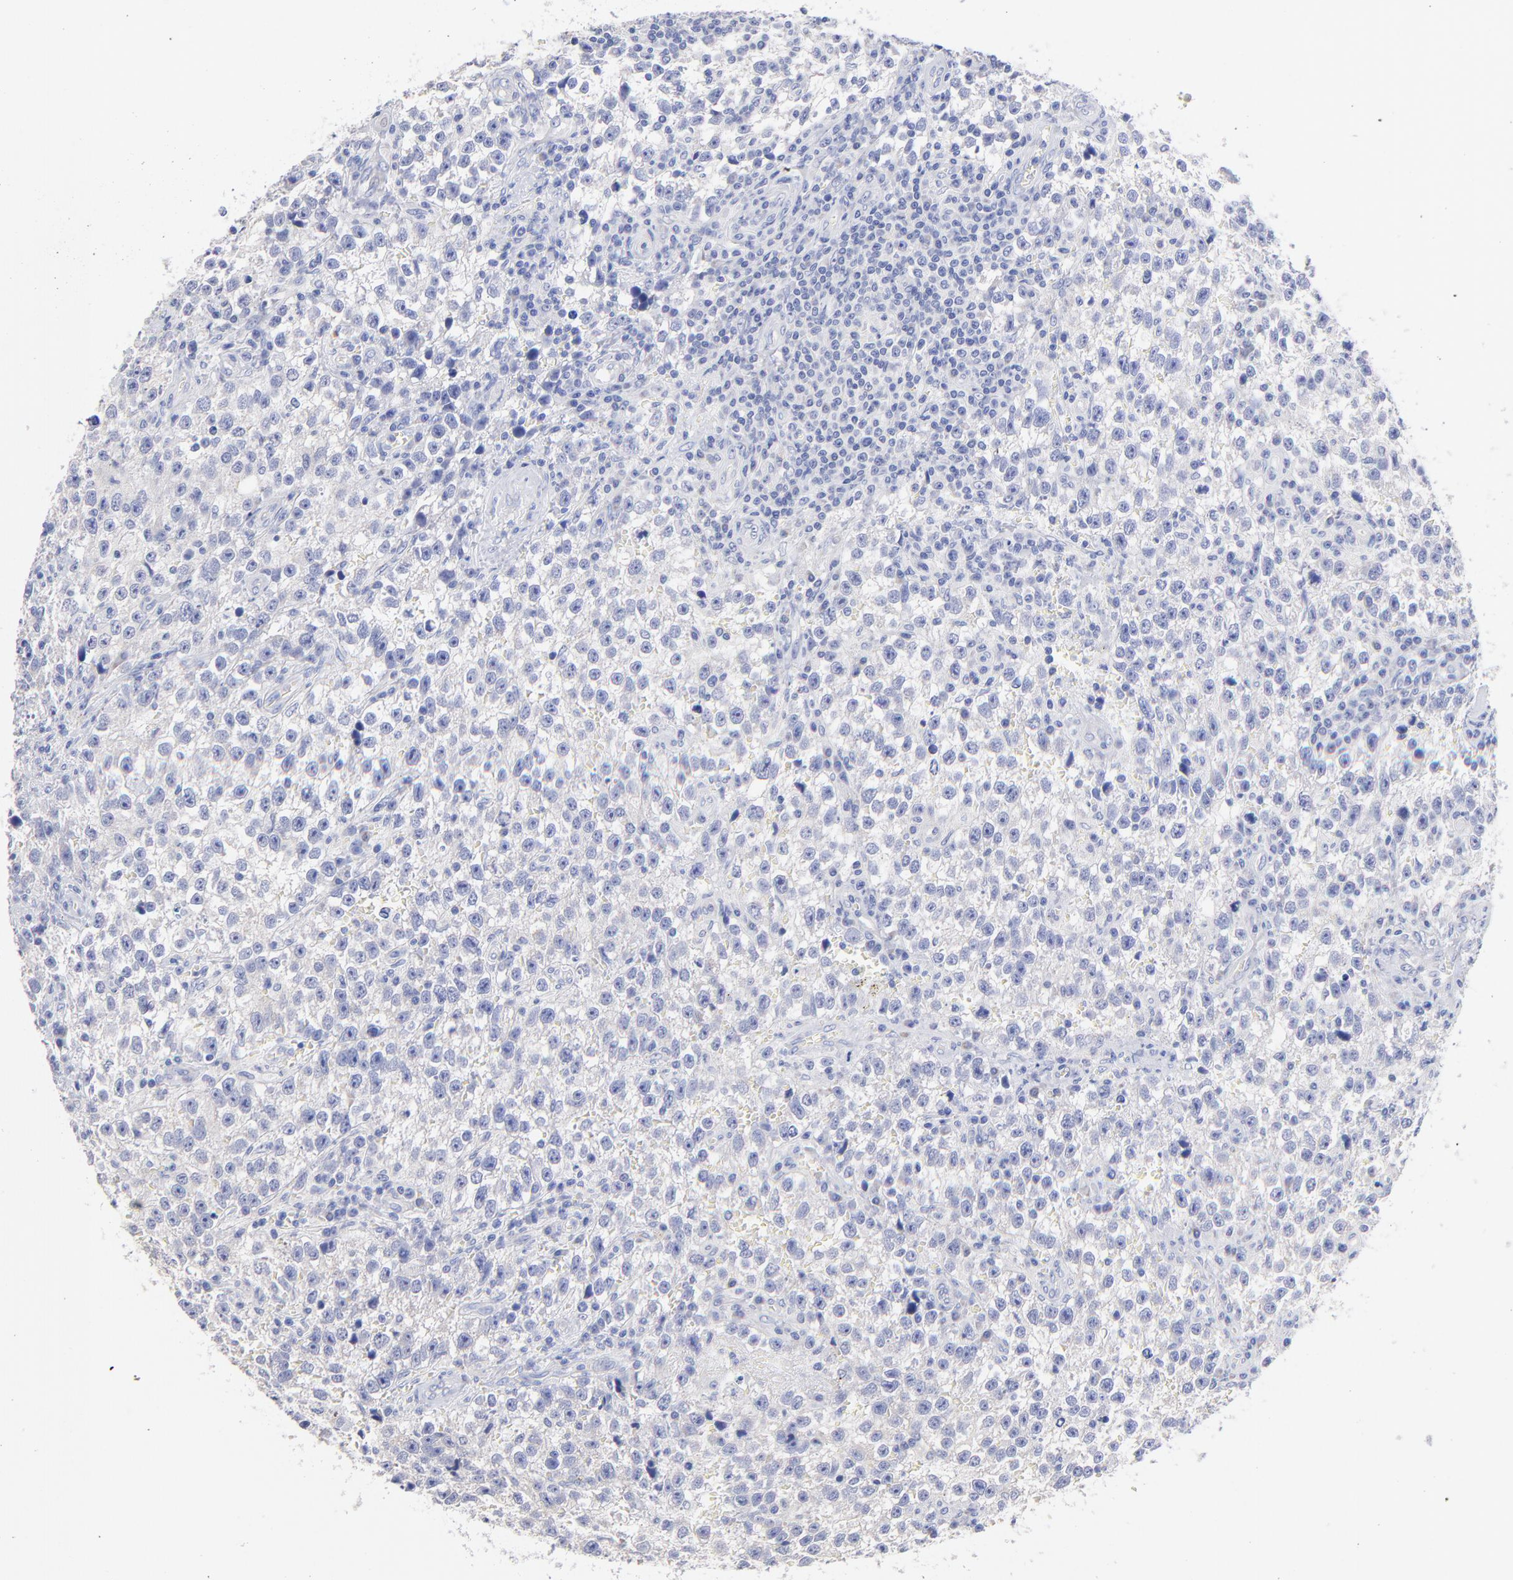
{"staining": {"intensity": "negative", "quantity": "none", "location": "none"}, "tissue": "testis cancer", "cell_type": "Tumor cells", "image_type": "cancer", "snomed": [{"axis": "morphology", "description": "Seminoma, NOS"}, {"axis": "topography", "description": "Testis"}], "caption": "An immunohistochemistry image of seminoma (testis) is shown. There is no staining in tumor cells of seminoma (testis).", "gene": "CFAP57", "patient": {"sex": "male", "age": 38}}